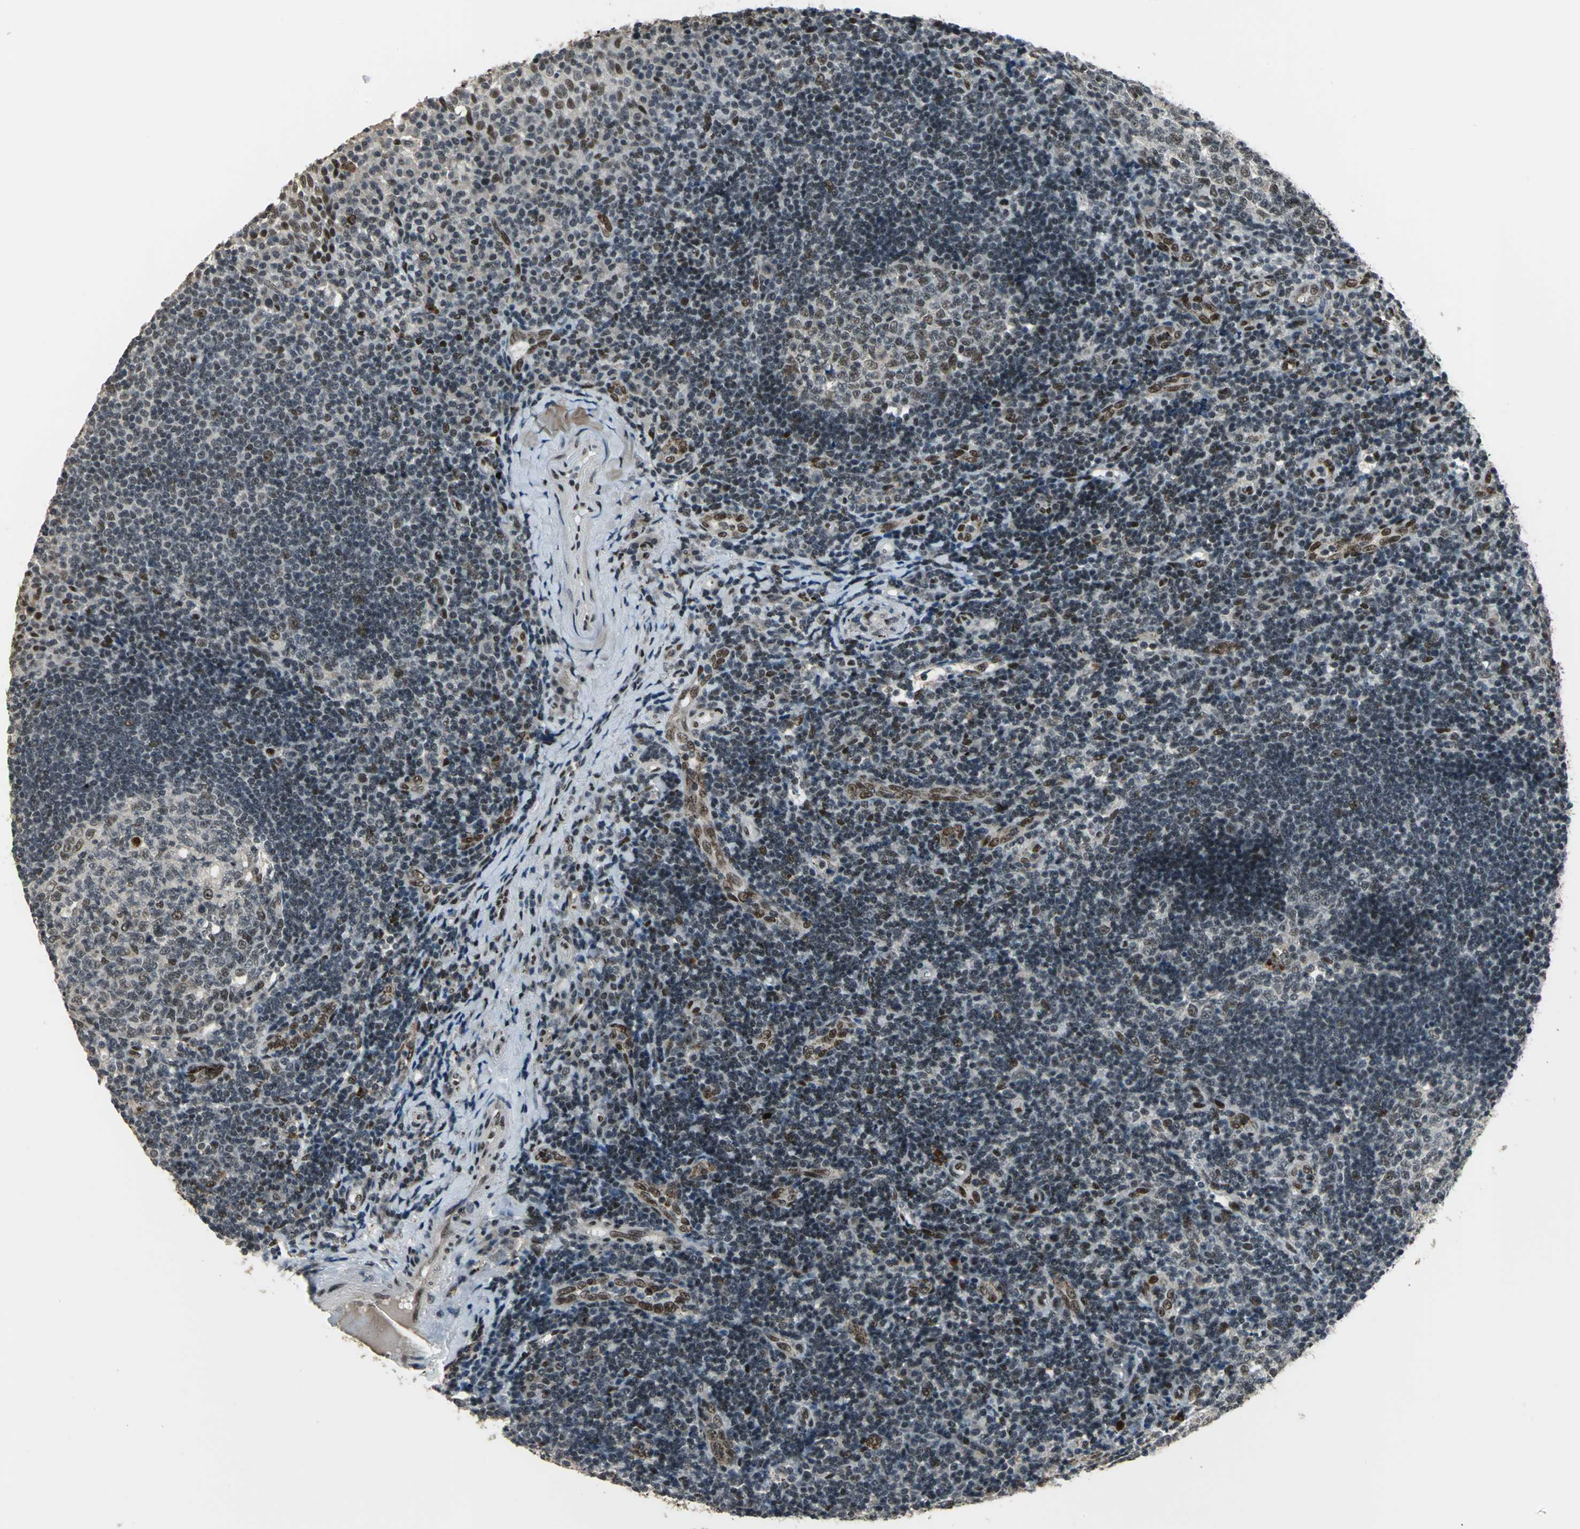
{"staining": {"intensity": "moderate", "quantity": "25%-75%", "location": "nuclear"}, "tissue": "tonsil", "cell_type": "Germinal center cells", "image_type": "normal", "snomed": [{"axis": "morphology", "description": "Normal tissue, NOS"}, {"axis": "topography", "description": "Tonsil"}], "caption": "High-power microscopy captured an immunohistochemistry (IHC) photomicrograph of unremarkable tonsil, revealing moderate nuclear expression in approximately 25%-75% of germinal center cells. Immunohistochemistry (ihc) stains the protein in brown and the nuclei are stained blue.", "gene": "ELF2", "patient": {"sex": "female", "age": 40}}